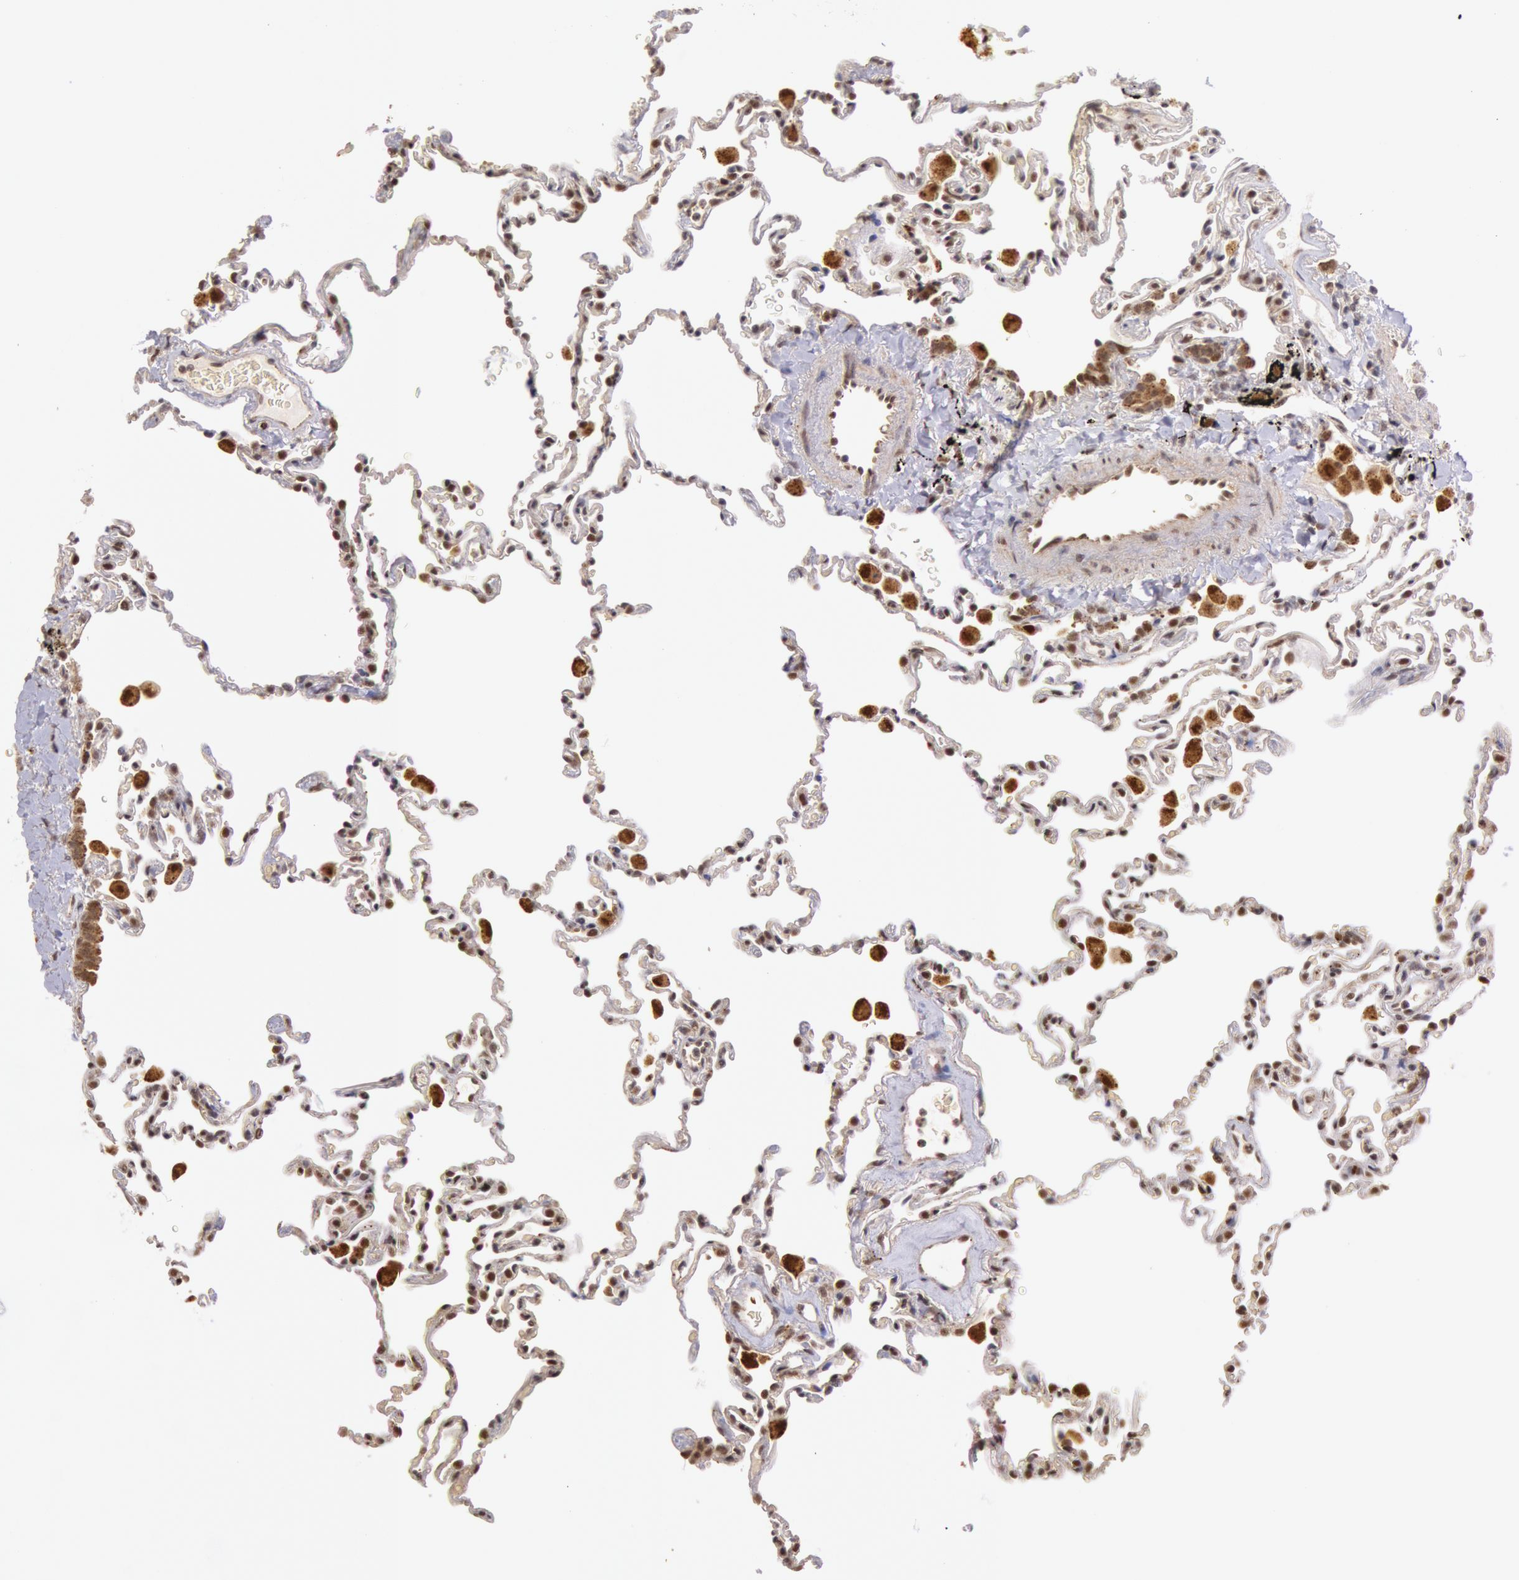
{"staining": {"intensity": "moderate", "quantity": "25%-75%", "location": "nuclear"}, "tissue": "lung", "cell_type": "Alveolar cells", "image_type": "normal", "snomed": [{"axis": "morphology", "description": "Normal tissue, NOS"}, {"axis": "topography", "description": "Lung"}], "caption": "Immunohistochemical staining of normal lung shows moderate nuclear protein positivity in approximately 25%-75% of alveolar cells. (DAB IHC with brightfield microscopy, high magnification).", "gene": "LIG4", "patient": {"sex": "male", "age": 59}}